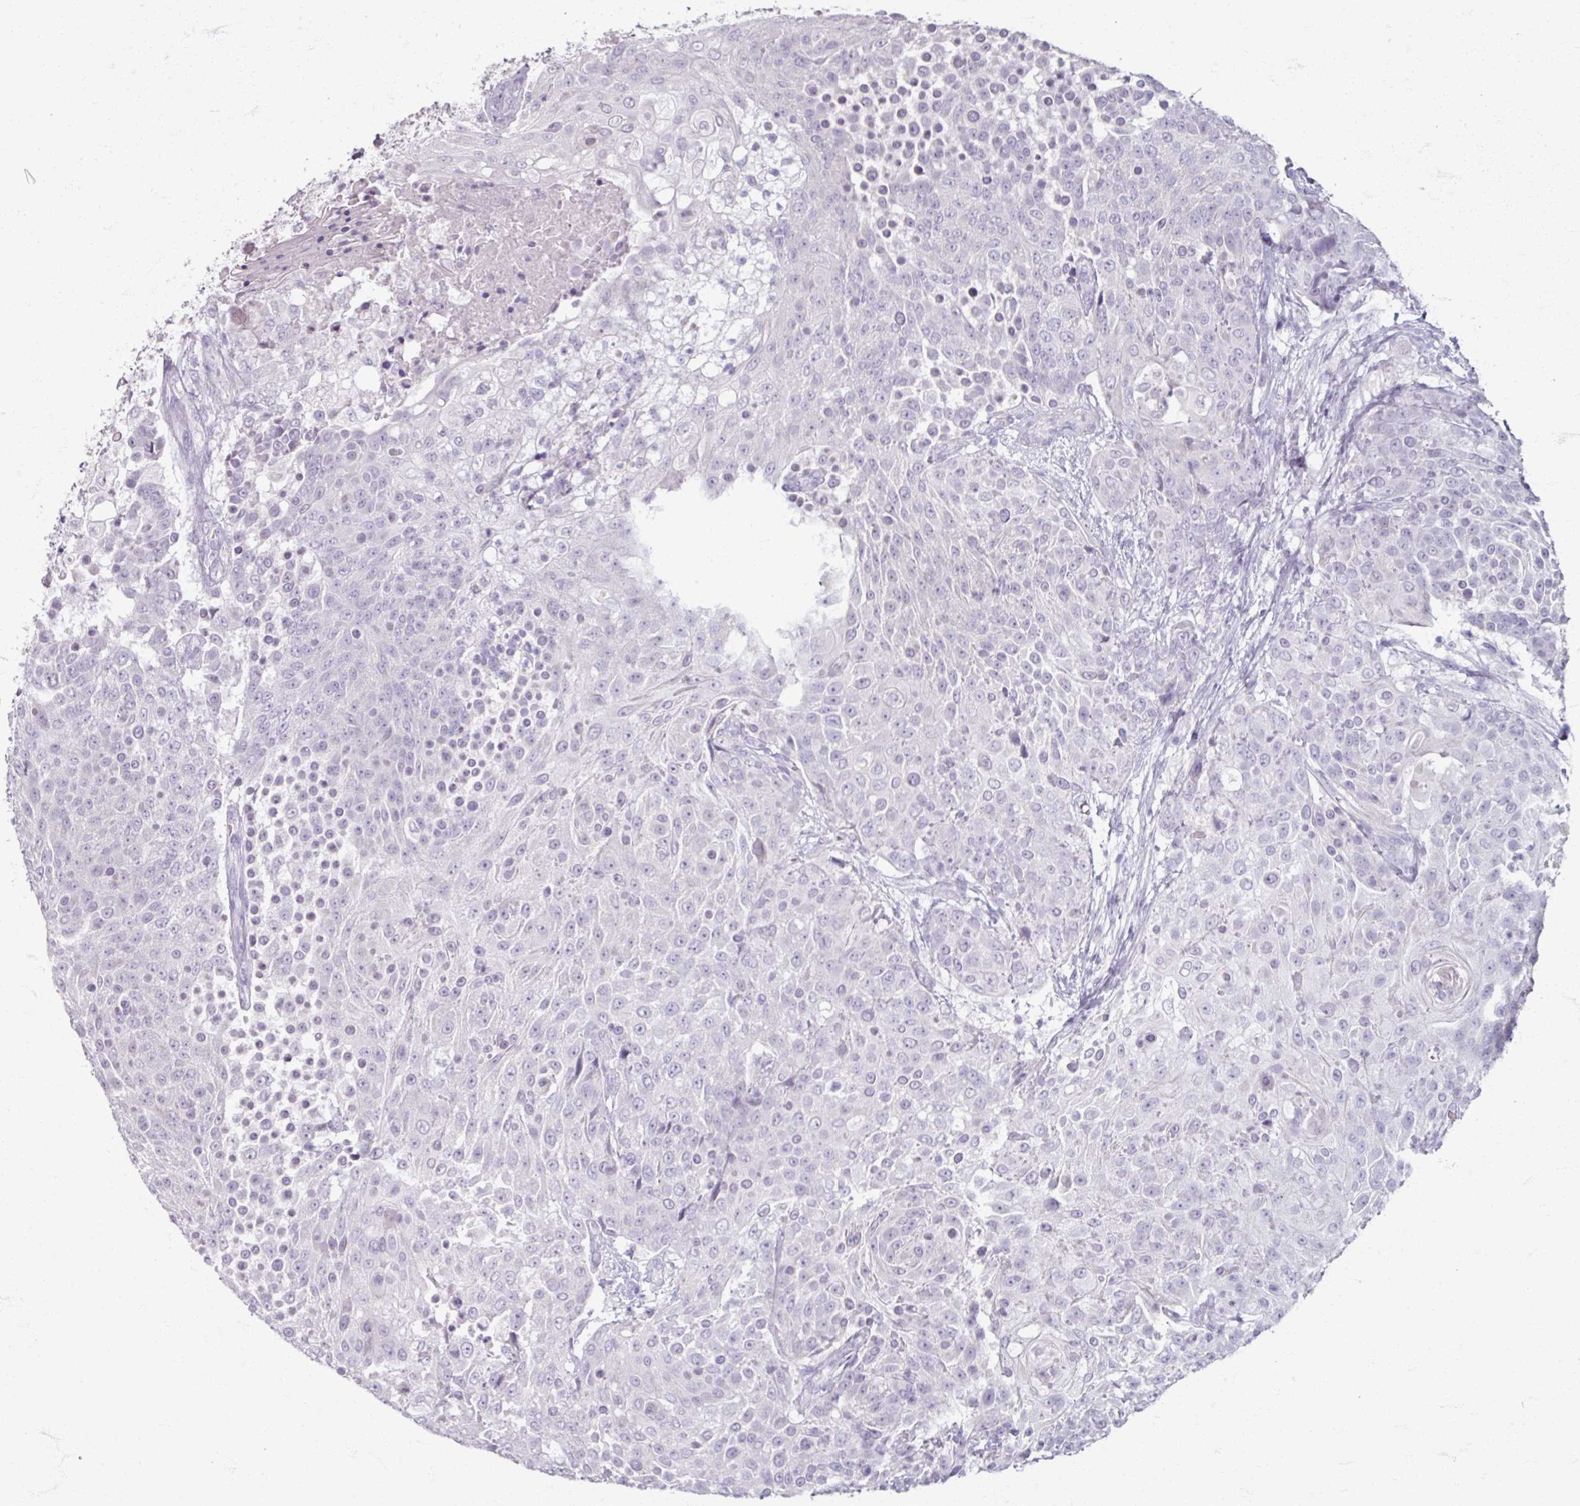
{"staining": {"intensity": "negative", "quantity": "none", "location": "none"}, "tissue": "urothelial cancer", "cell_type": "Tumor cells", "image_type": "cancer", "snomed": [{"axis": "morphology", "description": "Urothelial carcinoma, High grade"}, {"axis": "topography", "description": "Urinary bladder"}], "caption": "An immunohistochemistry image of urothelial cancer is shown. There is no staining in tumor cells of urothelial cancer. Nuclei are stained in blue.", "gene": "TG", "patient": {"sex": "female", "age": 63}}